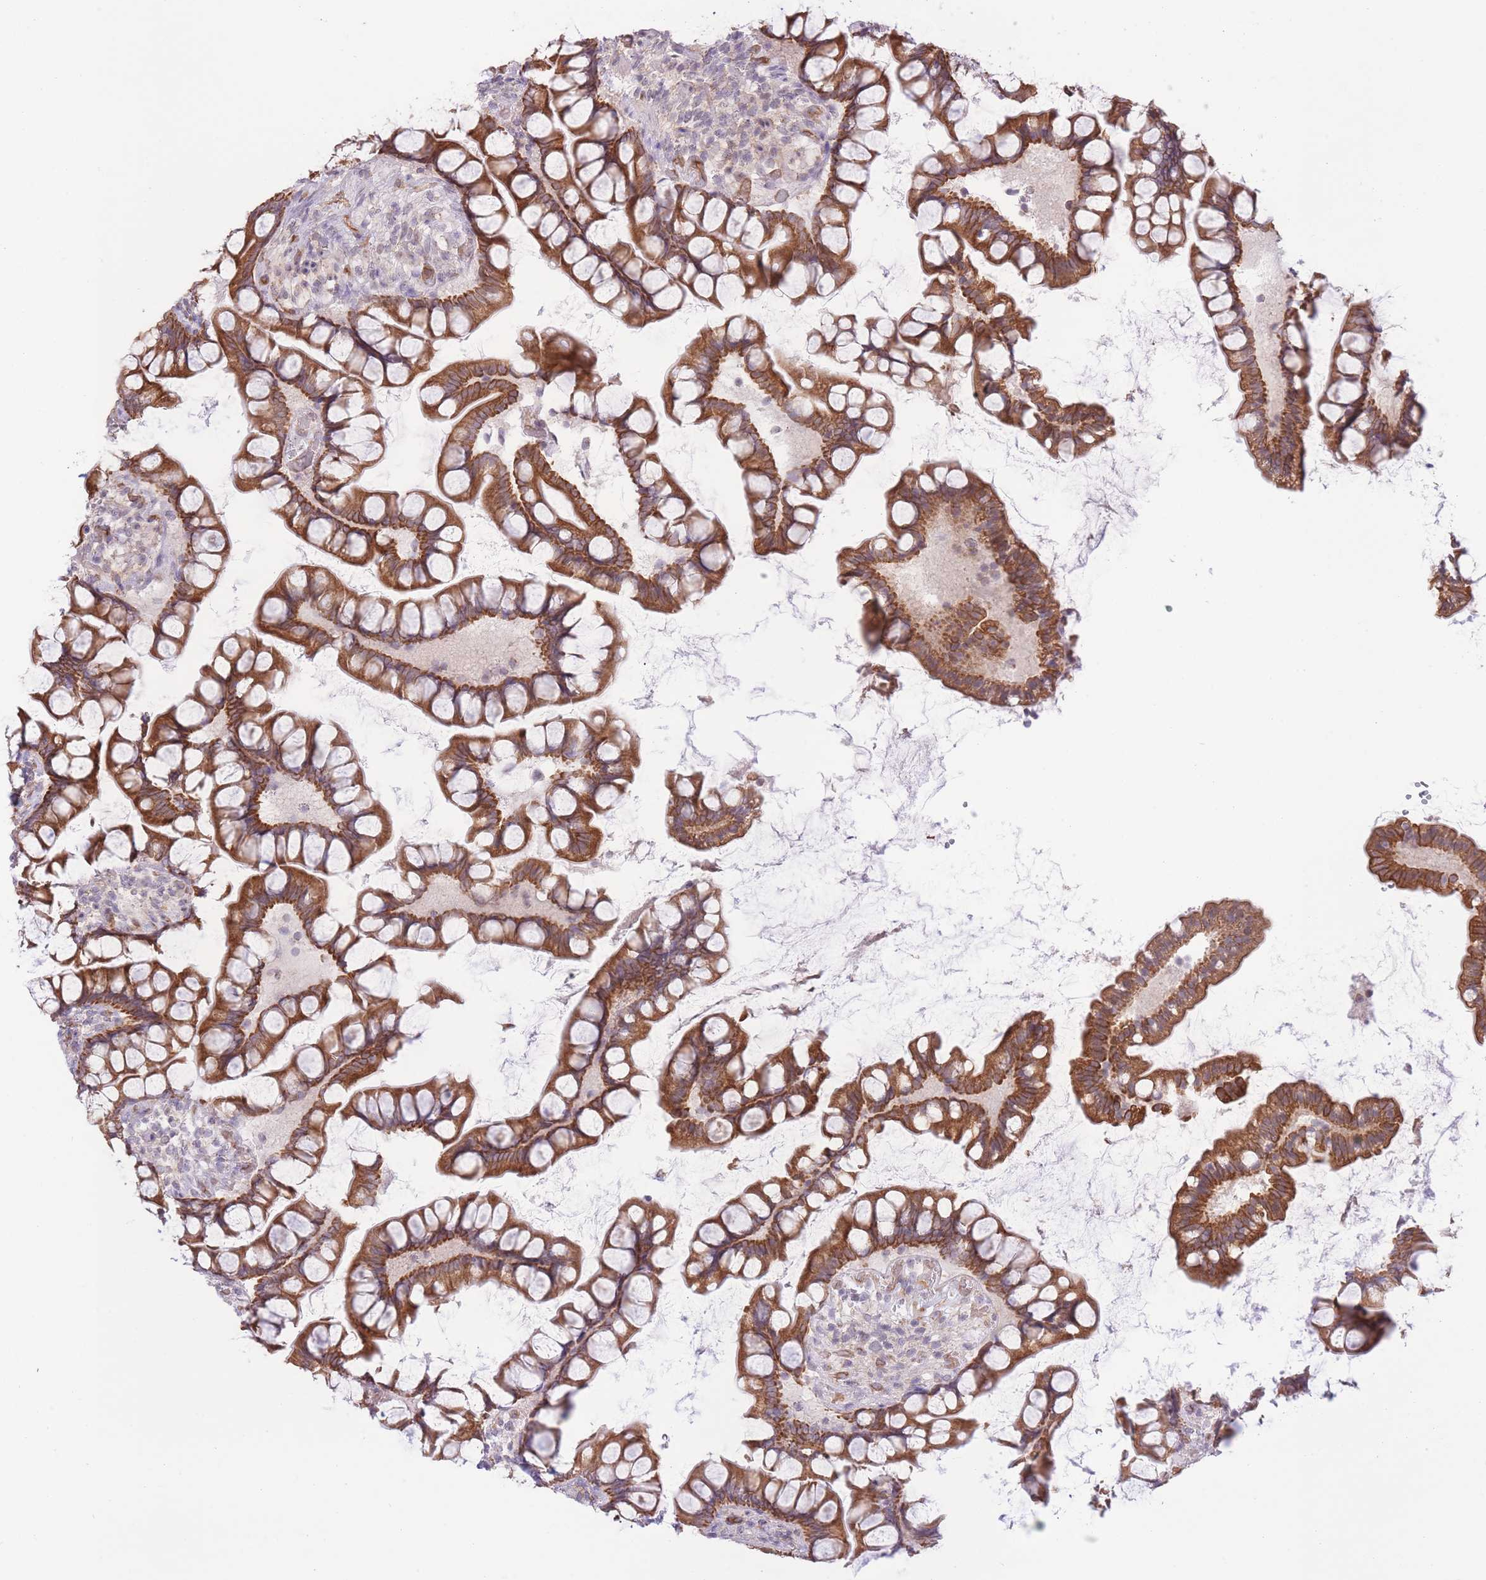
{"staining": {"intensity": "strong", "quantity": ">75%", "location": "cytoplasmic/membranous"}, "tissue": "small intestine", "cell_type": "Glandular cells", "image_type": "normal", "snomed": [{"axis": "morphology", "description": "Normal tissue, NOS"}, {"axis": "topography", "description": "Small intestine"}], "caption": "High-power microscopy captured an immunohistochemistry (IHC) micrograph of benign small intestine, revealing strong cytoplasmic/membranous positivity in approximately >75% of glandular cells.", "gene": "MRPS31", "patient": {"sex": "male", "age": 70}}